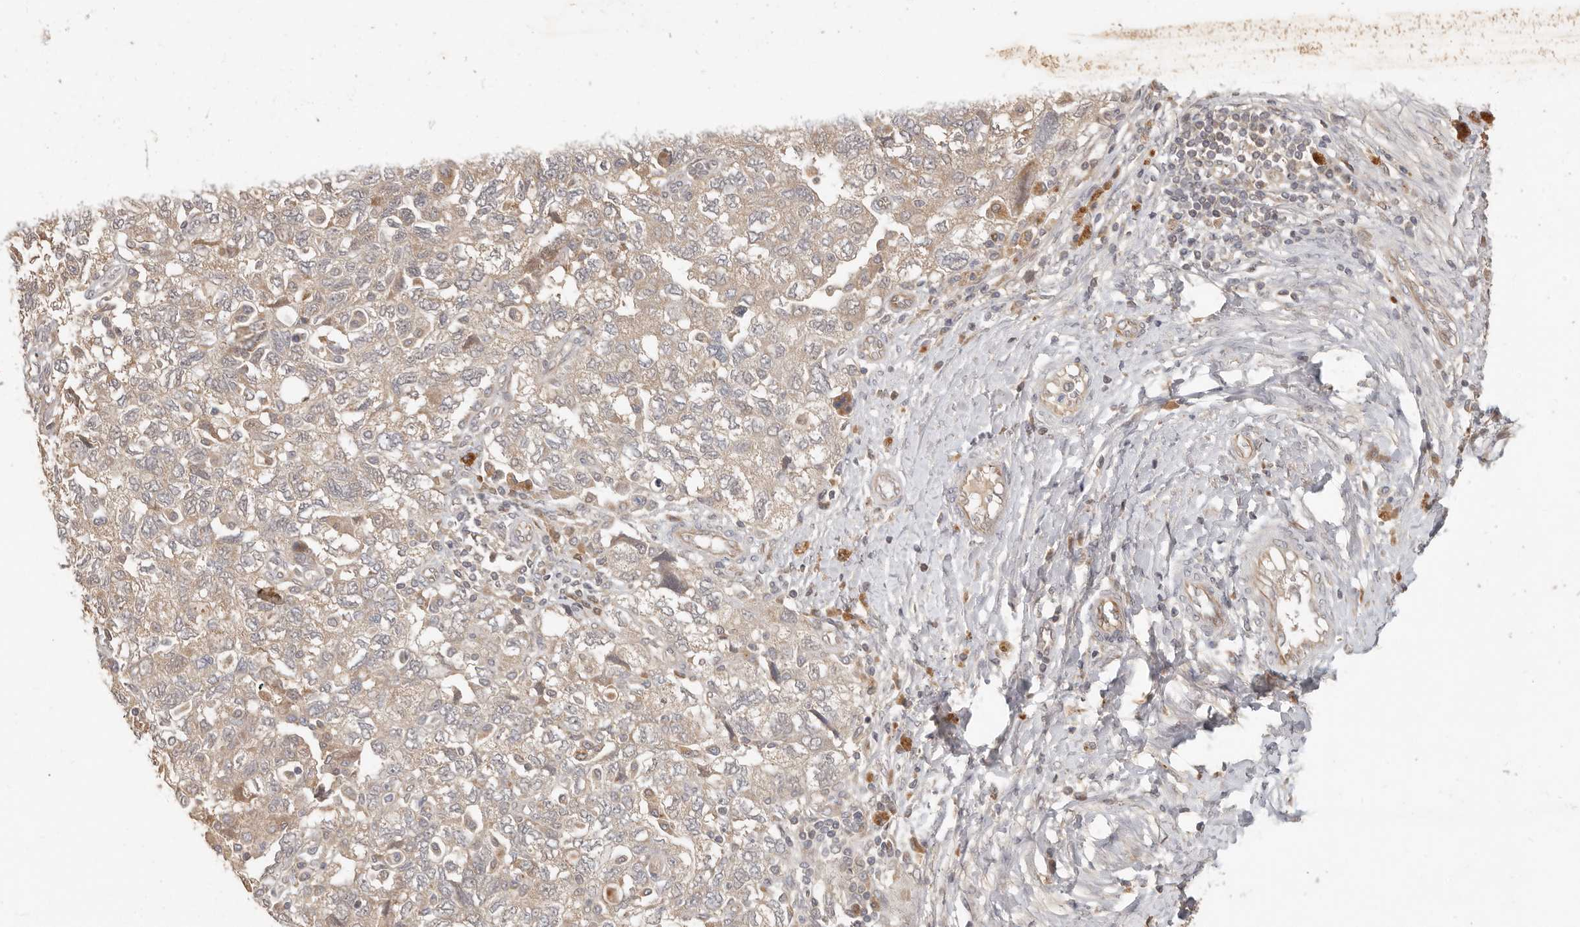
{"staining": {"intensity": "weak", "quantity": ">75%", "location": "cytoplasmic/membranous"}, "tissue": "ovarian cancer", "cell_type": "Tumor cells", "image_type": "cancer", "snomed": [{"axis": "morphology", "description": "Carcinoma, NOS"}, {"axis": "morphology", "description": "Cystadenocarcinoma, serous, NOS"}, {"axis": "topography", "description": "Ovary"}], "caption": "Weak cytoplasmic/membranous positivity for a protein is seen in about >75% of tumor cells of ovarian serous cystadenocarcinoma using immunohistochemistry (IHC).", "gene": "MTFR2", "patient": {"sex": "female", "age": 69}}